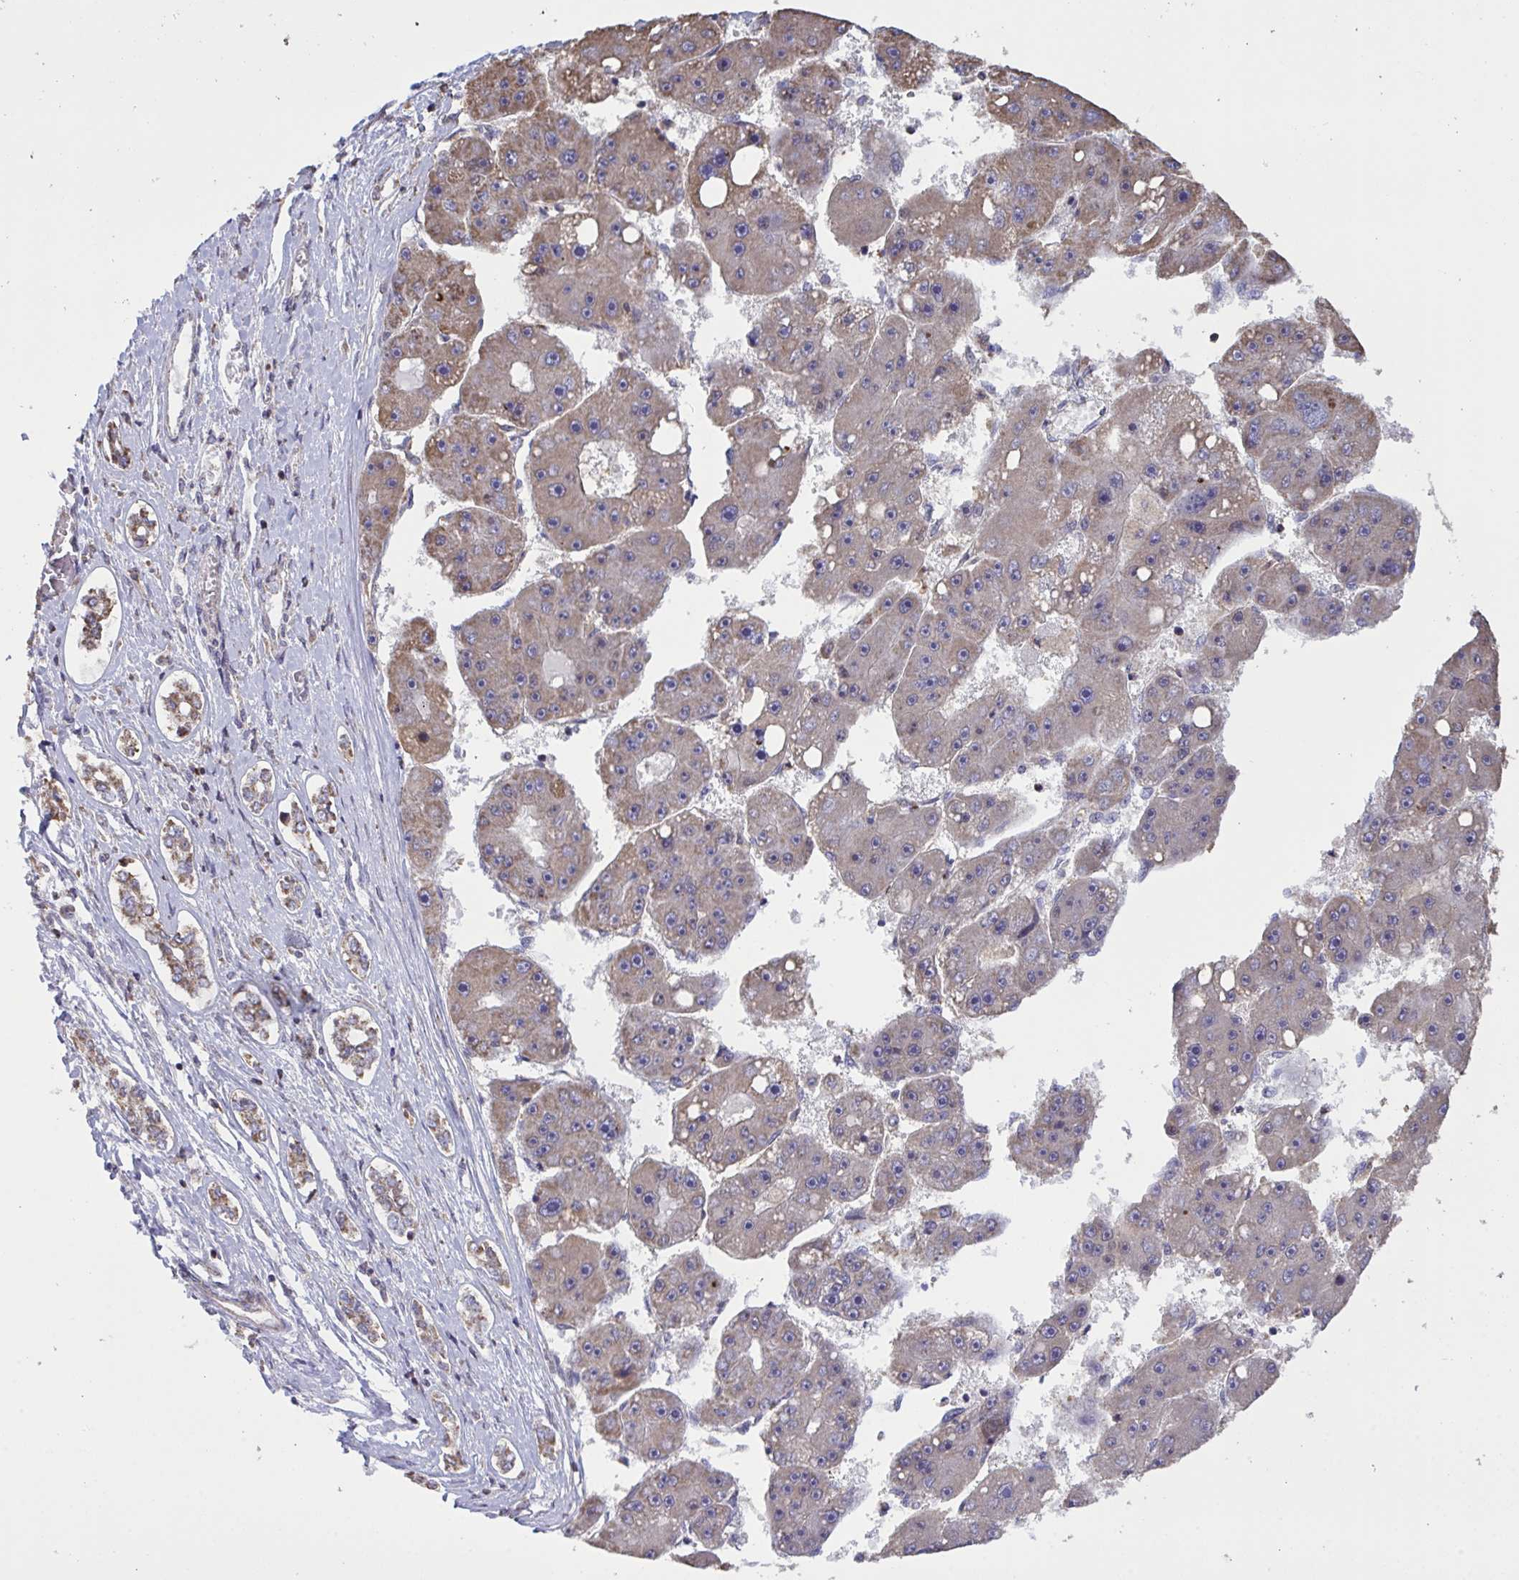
{"staining": {"intensity": "weak", "quantity": "<25%", "location": "cytoplasmic/membranous"}, "tissue": "liver cancer", "cell_type": "Tumor cells", "image_type": "cancer", "snomed": [{"axis": "morphology", "description": "Carcinoma, Hepatocellular, NOS"}, {"axis": "topography", "description": "Liver"}], "caption": "IHC image of human hepatocellular carcinoma (liver) stained for a protein (brown), which shows no positivity in tumor cells.", "gene": "PPM1H", "patient": {"sex": "female", "age": 61}}